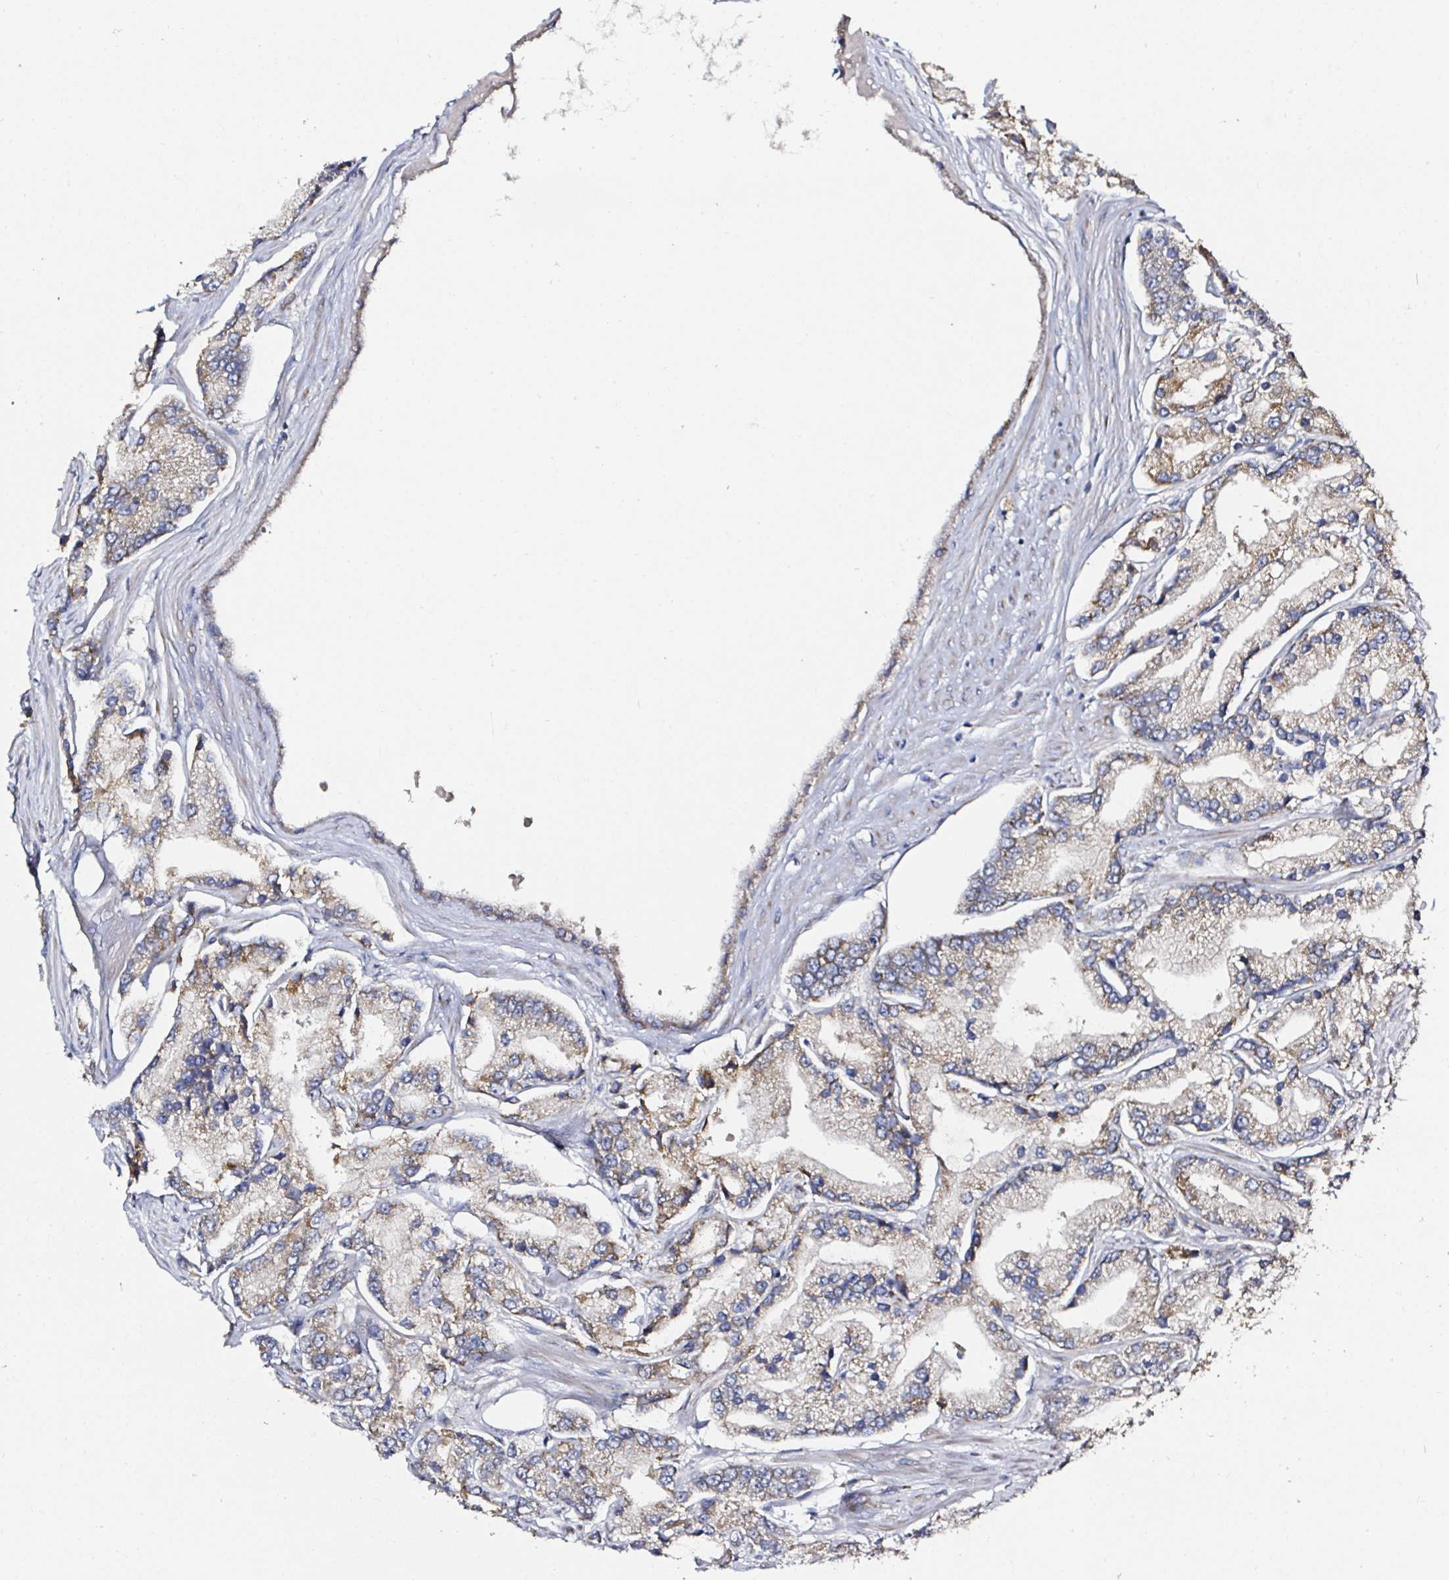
{"staining": {"intensity": "moderate", "quantity": ">75%", "location": "cytoplasmic/membranous"}, "tissue": "prostate cancer", "cell_type": "Tumor cells", "image_type": "cancer", "snomed": [{"axis": "morphology", "description": "Adenocarcinoma, High grade"}, {"axis": "topography", "description": "Prostate"}], "caption": "Protein expression analysis of human prostate adenocarcinoma (high-grade) reveals moderate cytoplasmic/membranous positivity in about >75% of tumor cells.", "gene": "ATAD3B", "patient": {"sex": "male", "age": 66}}